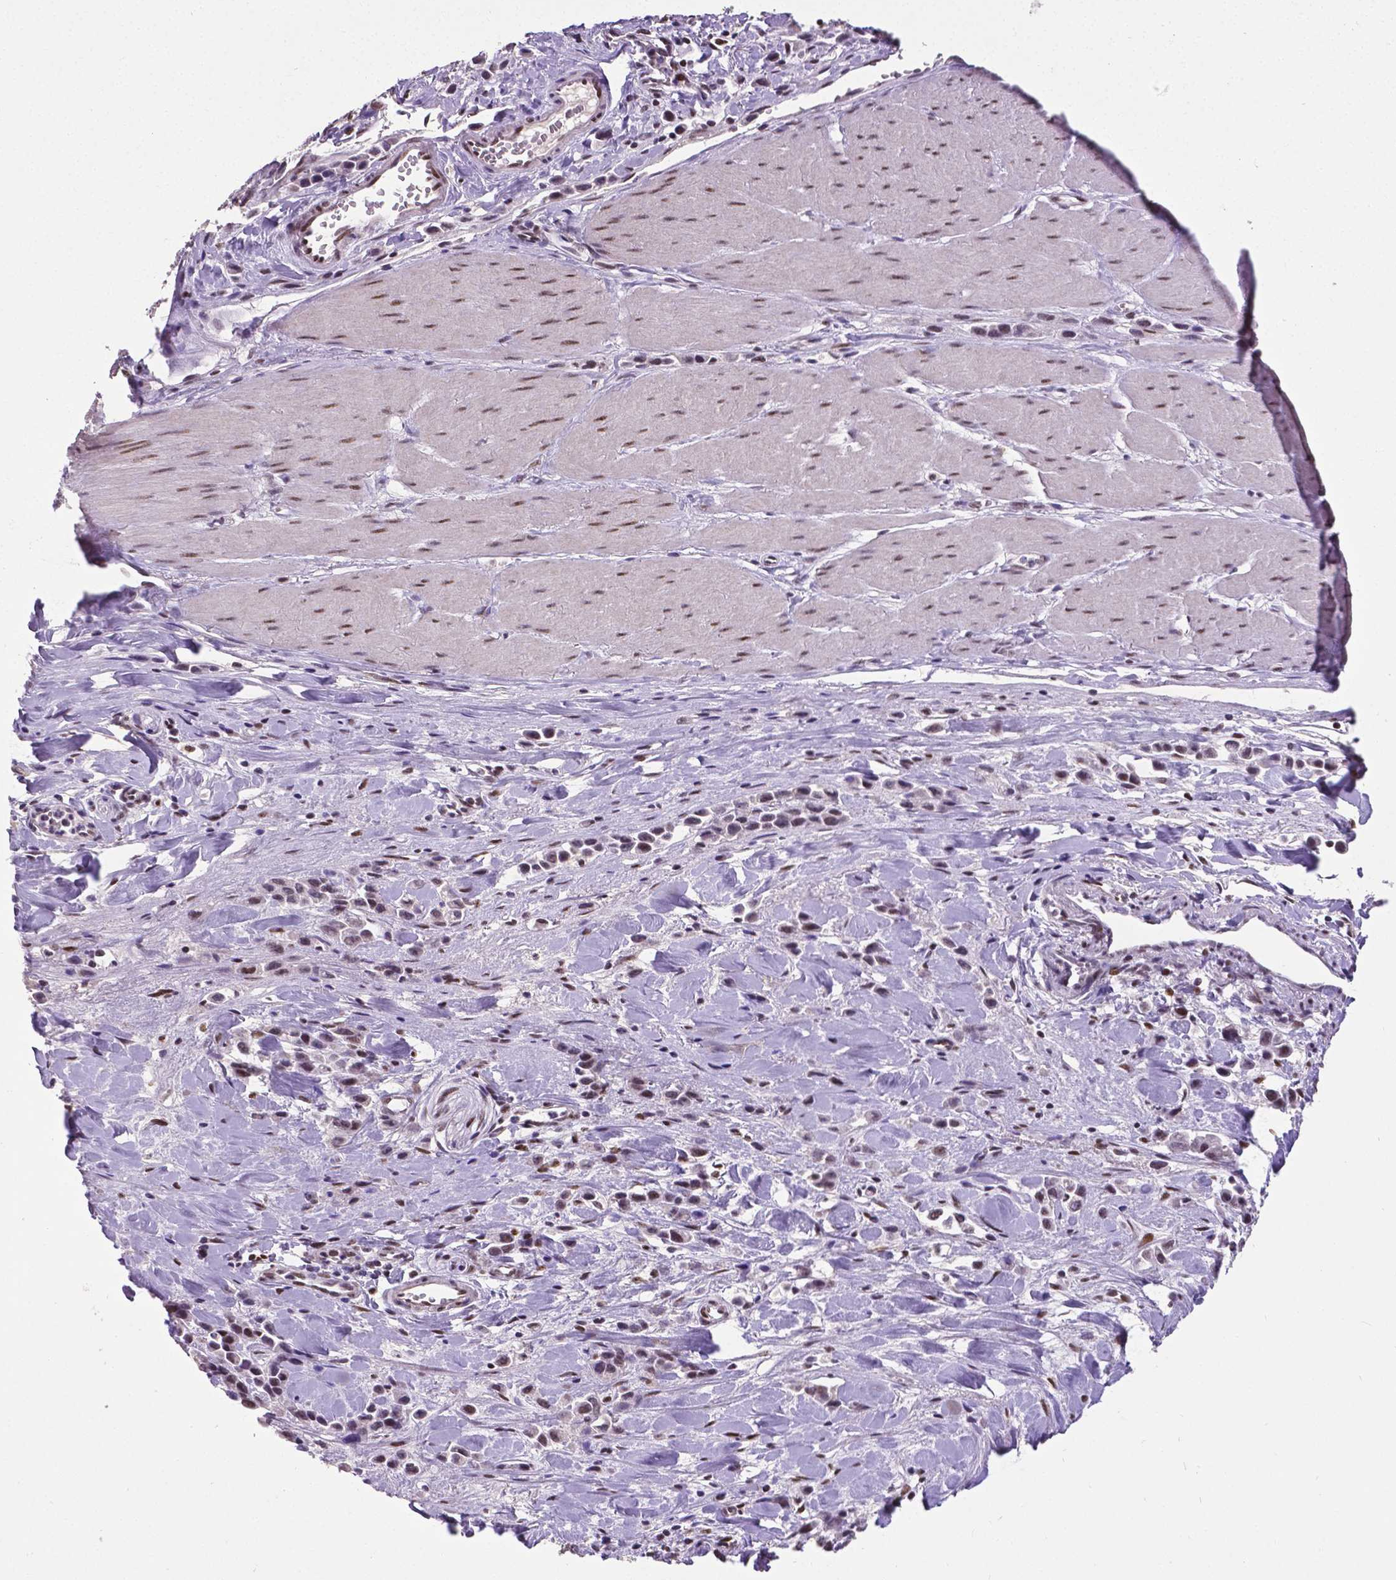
{"staining": {"intensity": "weak", "quantity": ">75%", "location": "nuclear"}, "tissue": "stomach cancer", "cell_type": "Tumor cells", "image_type": "cancer", "snomed": [{"axis": "morphology", "description": "Adenocarcinoma, NOS"}, {"axis": "topography", "description": "Stomach"}], "caption": "Approximately >75% of tumor cells in human stomach cancer (adenocarcinoma) reveal weak nuclear protein positivity as visualized by brown immunohistochemical staining.", "gene": "REST", "patient": {"sex": "male", "age": 47}}